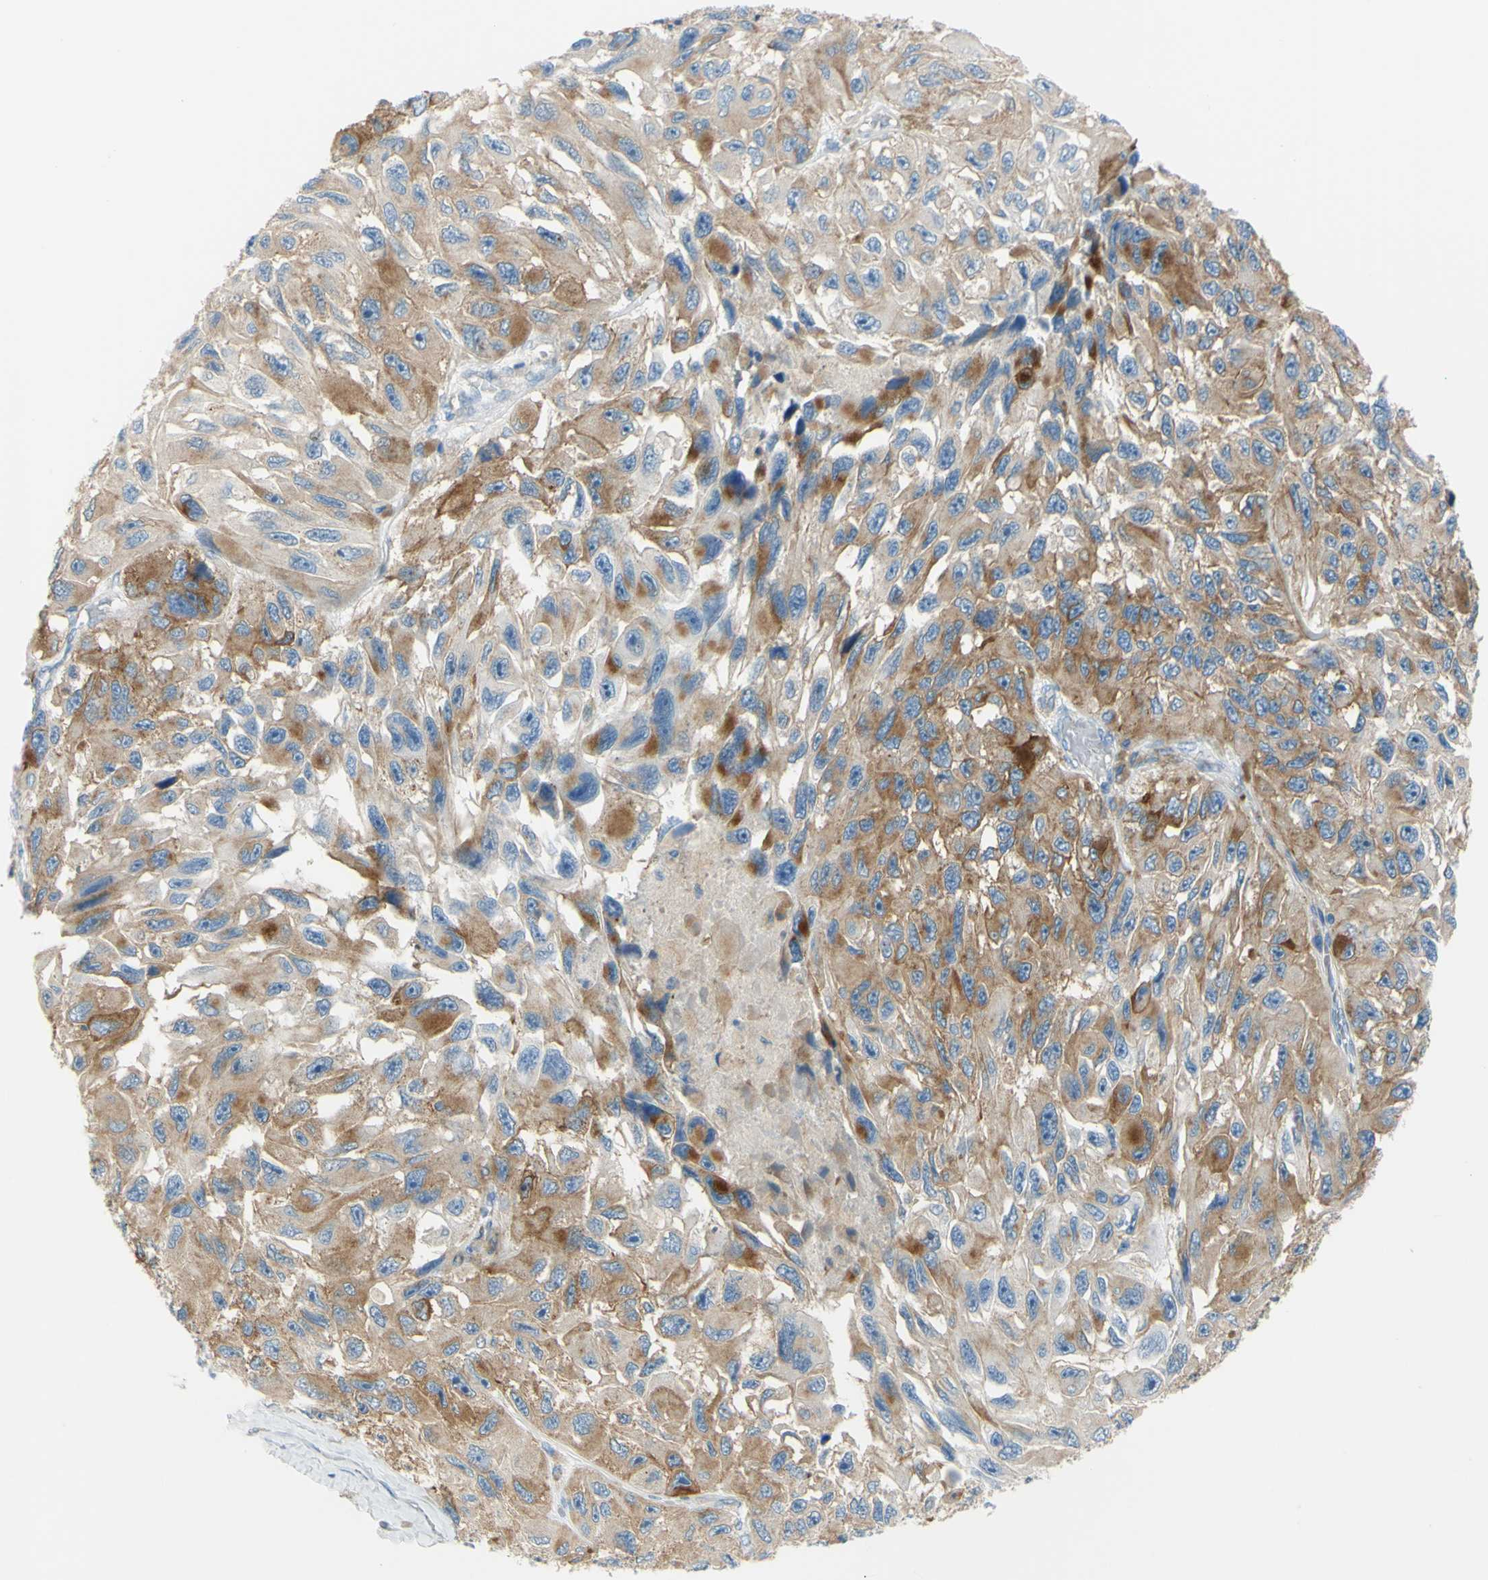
{"staining": {"intensity": "moderate", "quantity": ">75%", "location": "cytoplasmic/membranous"}, "tissue": "melanoma", "cell_type": "Tumor cells", "image_type": "cancer", "snomed": [{"axis": "morphology", "description": "Malignant melanoma, NOS"}, {"axis": "topography", "description": "Skin"}], "caption": "Melanoma stained with a protein marker exhibits moderate staining in tumor cells.", "gene": "FRMD4B", "patient": {"sex": "female", "age": 73}}